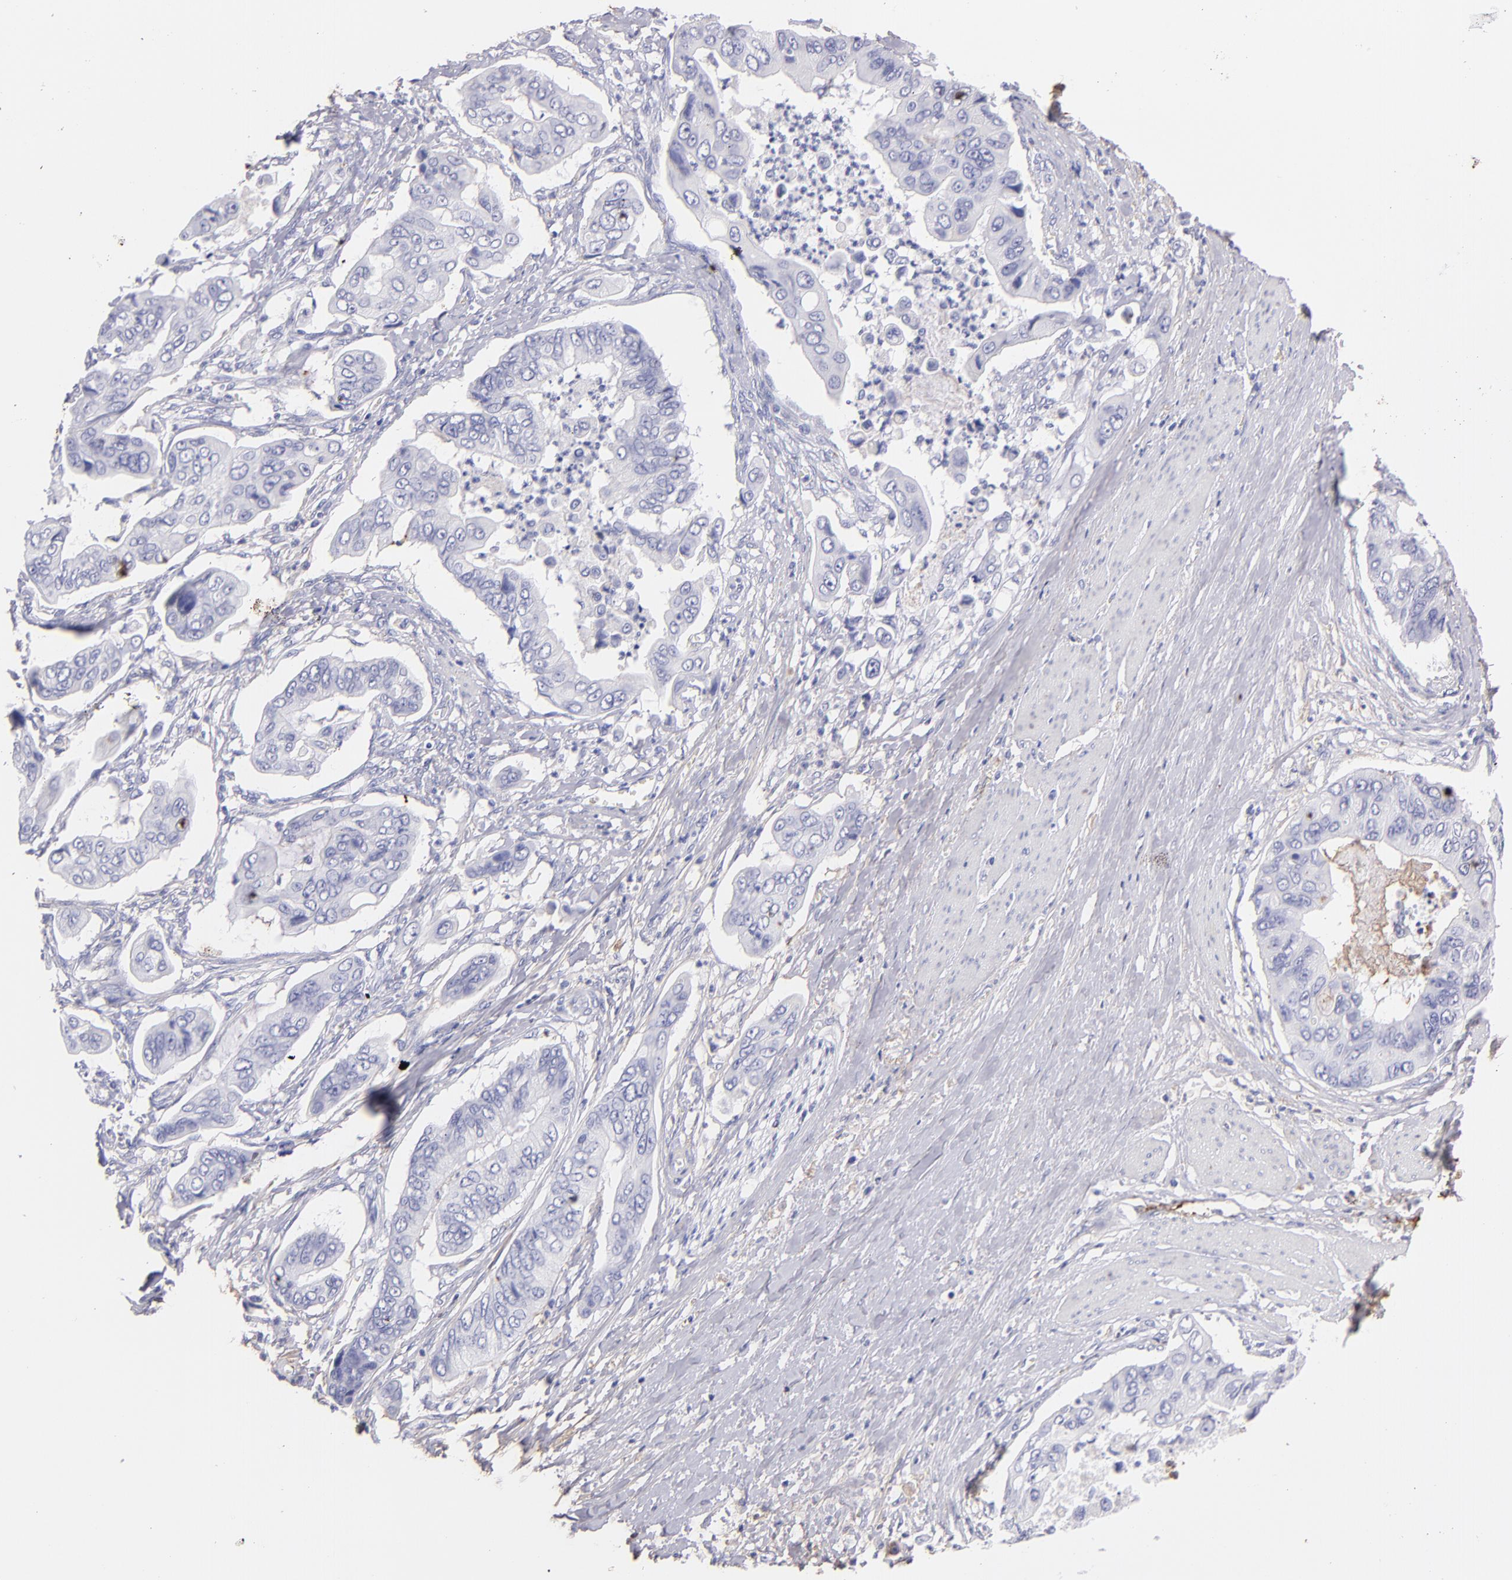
{"staining": {"intensity": "negative", "quantity": "none", "location": "none"}, "tissue": "stomach cancer", "cell_type": "Tumor cells", "image_type": "cancer", "snomed": [{"axis": "morphology", "description": "Adenocarcinoma, NOS"}, {"axis": "topography", "description": "Stomach, upper"}], "caption": "There is no significant staining in tumor cells of stomach cancer (adenocarcinoma).", "gene": "FGB", "patient": {"sex": "male", "age": 80}}